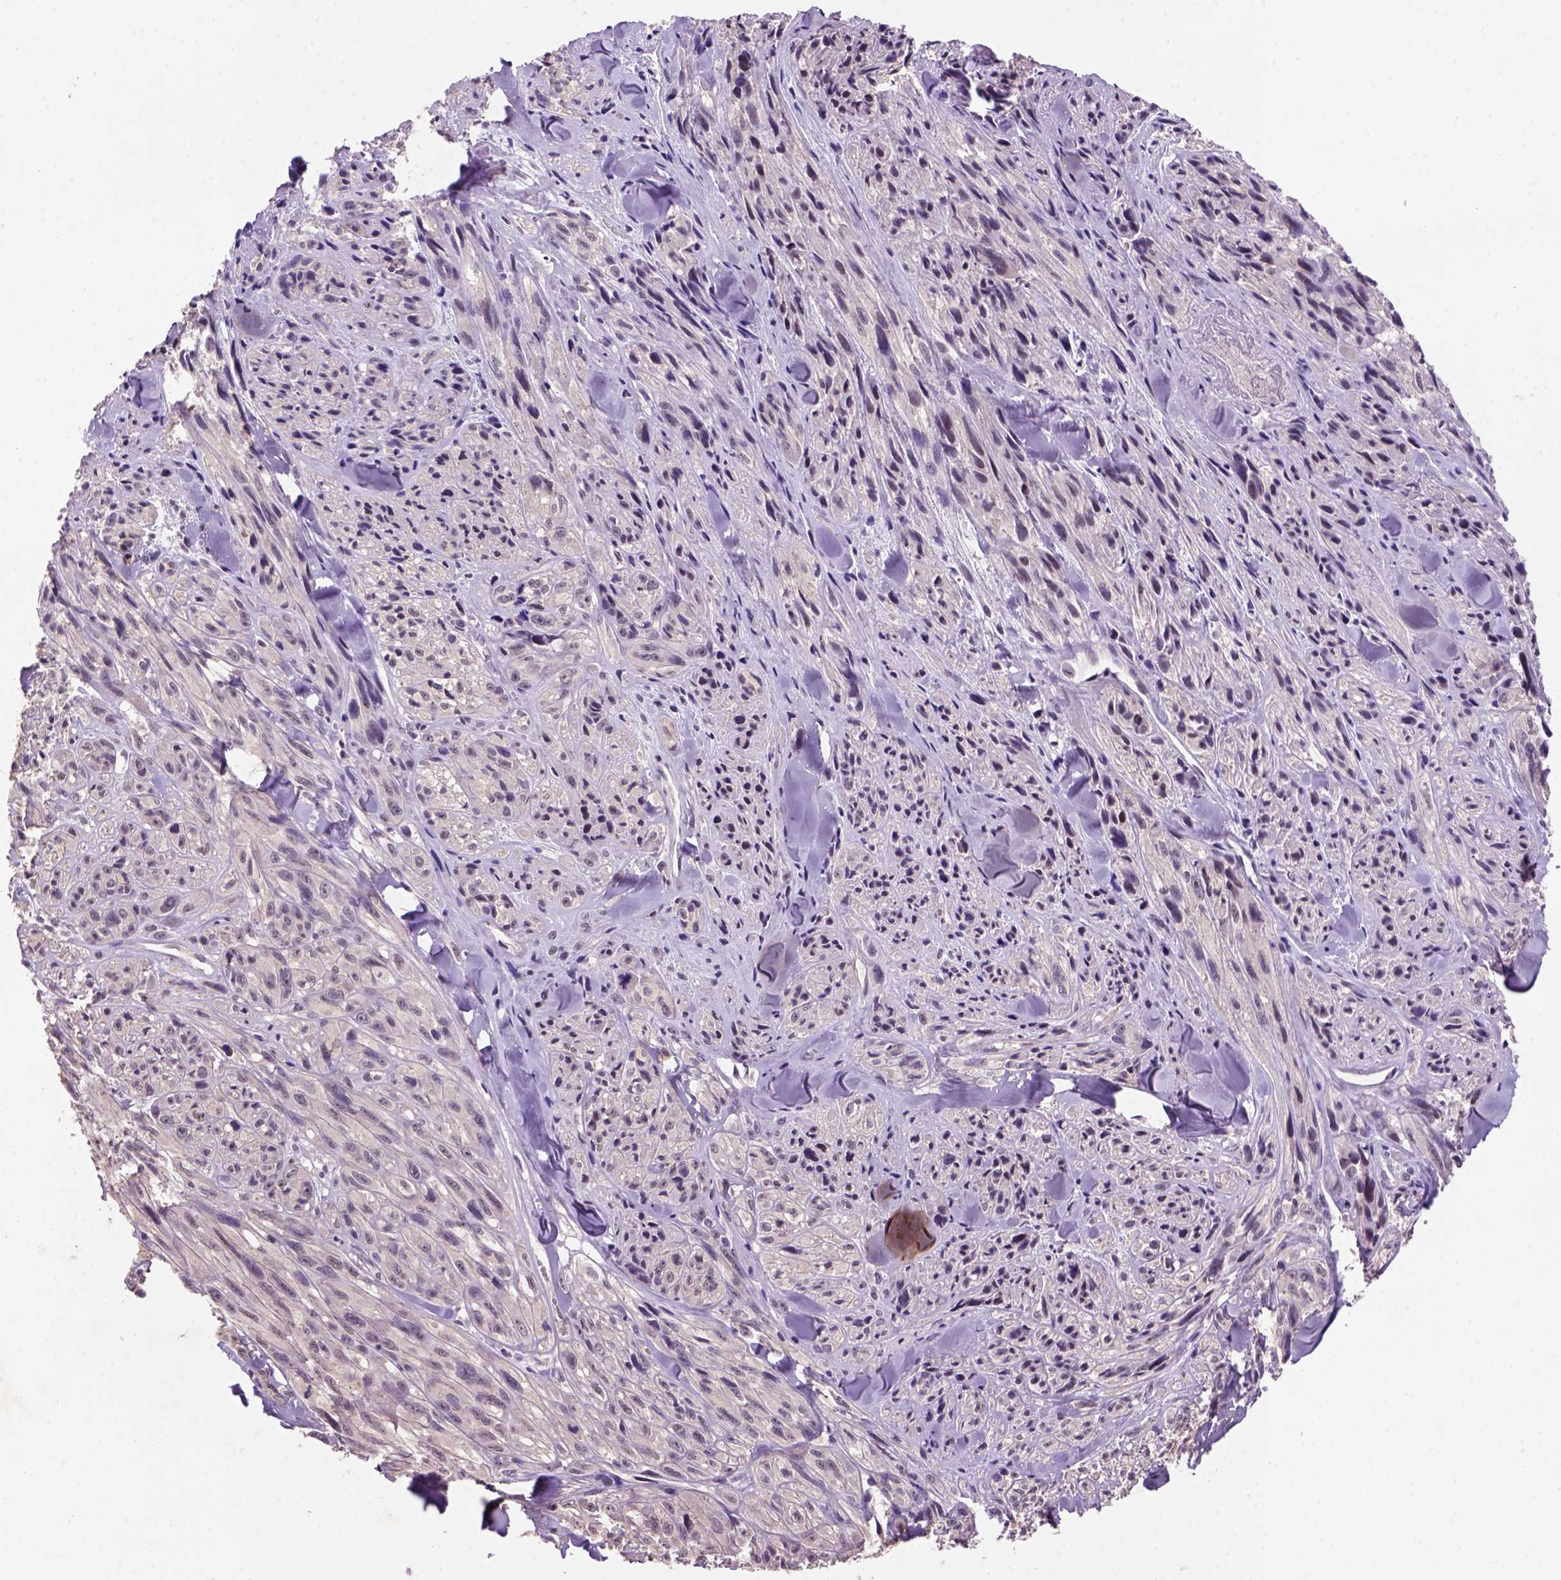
{"staining": {"intensity": "weak", "quantity": ">75%", "location": "cytoplasmic/membranous,nuclear"}, "tissue": "melanoma", "cell_type": "Tumor cells", "image_type": "cancer", "snomed": [{"axis": "morphology", "description": "Malignant melanoma, NOS"}, {"axis": "topography", "description": "Skin"}], "caption": "Immunohistochemistry micrograph of neoplastic tissue: human melanoma stained using immunohistochemistry reveals low levels of weak protein expression localized specifically in the cytoplasmic/membranous and nuclear of tumor cells, appearing as a cytoplasmic/membranous and nuclear brown color.", "gene": "SCML4", "patient": {"sex": "male", "age": 67}}